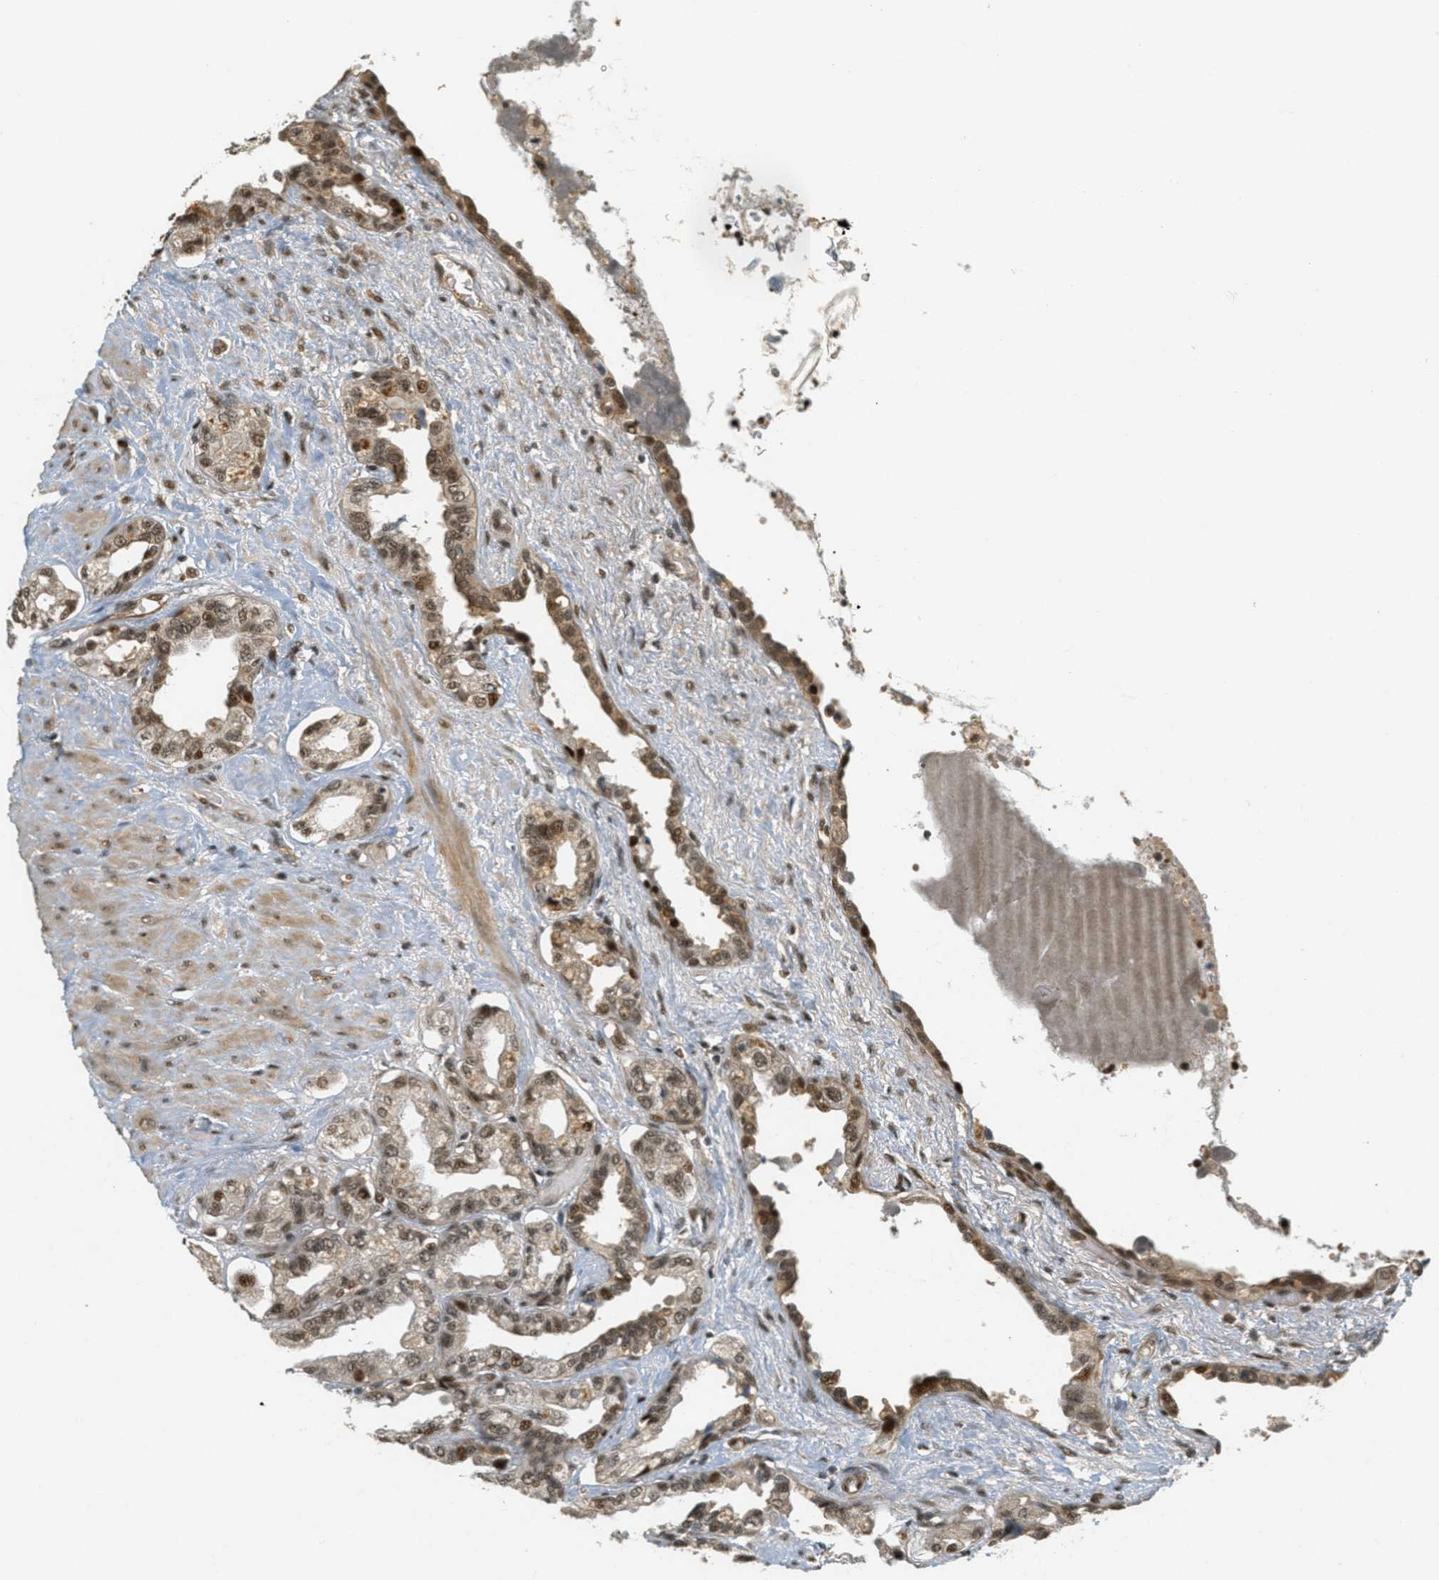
{"staining": {"intensity": "moderate", "quantity": ">75%", "location": "cytoplasmic/membranous,nuclear"}, "tissue": "seminal vesicle", "cell_type": "Glandular cells", "image_type": "normal", "snomed": [{"axis": "morphology", "description": "Normal tissue, NOS"}, {"axis": "topography", "description": "Seminal veicle"}], "caption": "This histopathology image exhibits immunohistochemistry (IHC) staining of unremarkable human seminal vesicle, with medium moderate cytoplasmic/membranous,nuclear positivity in approximately >75% of glandular cells.", "gene": "FOXM1", "patient": {"sex": "male", "age": 61}}